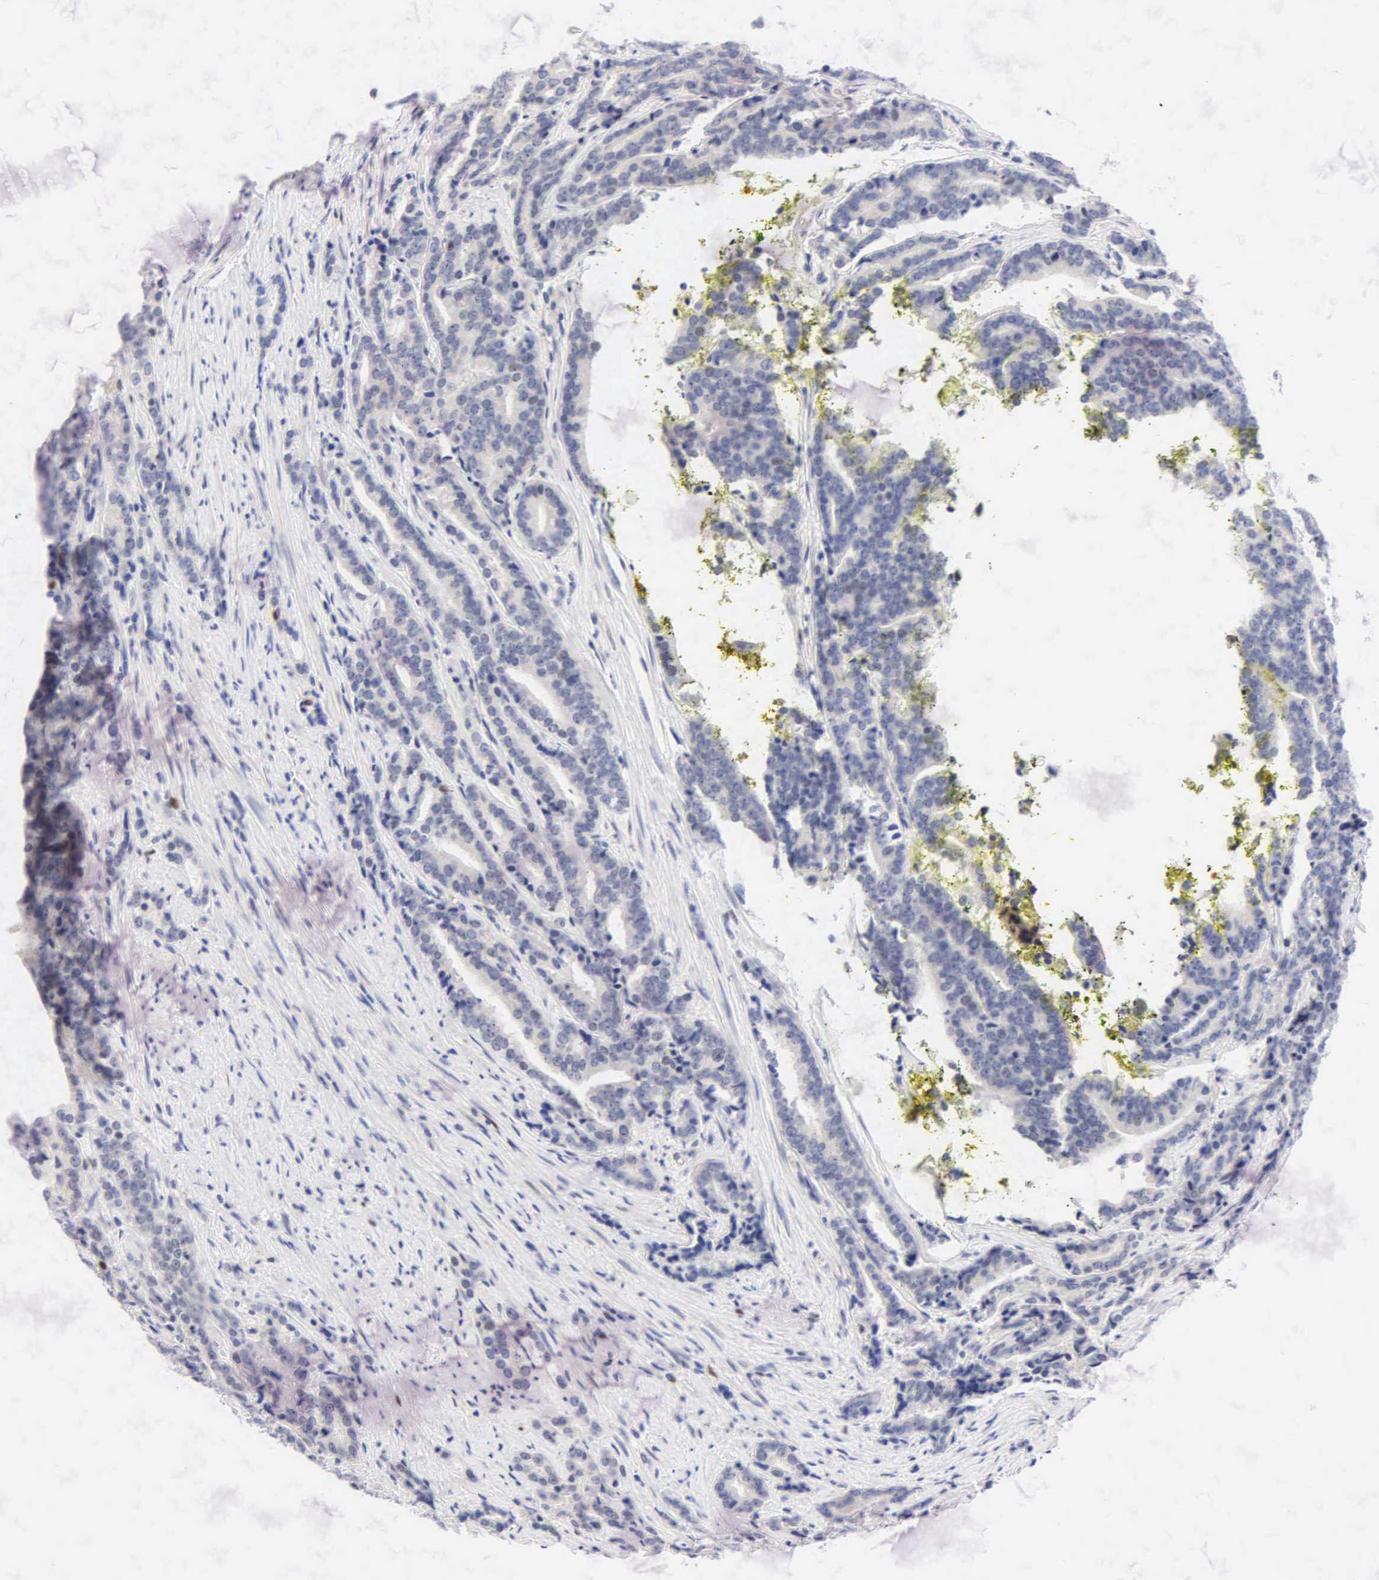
{"staining": {"intensity": "negative", "quantity": "none", "location": "none"}, "tissue": "prostate cancer", "cell_type": "Tumor cells", "image_type": "cancer", "snomed": [{"axis": "morphology", "description": "Adenocarcinoma, Medium grade"}, {"axis": "topography", "description": "Prostate"}], "caption": "Immunohistochemical staining of human medium-grade adenocarcinoma (prostate) displays no significant staining in tumor cells. The staining was performed using DAB to visualize the protein expression in brown, while the nuclei were stained in blue with hematoxylin (Magnification: 20x).", "gene": "PGR", "patient": {"sex": "male", "age": 65}}